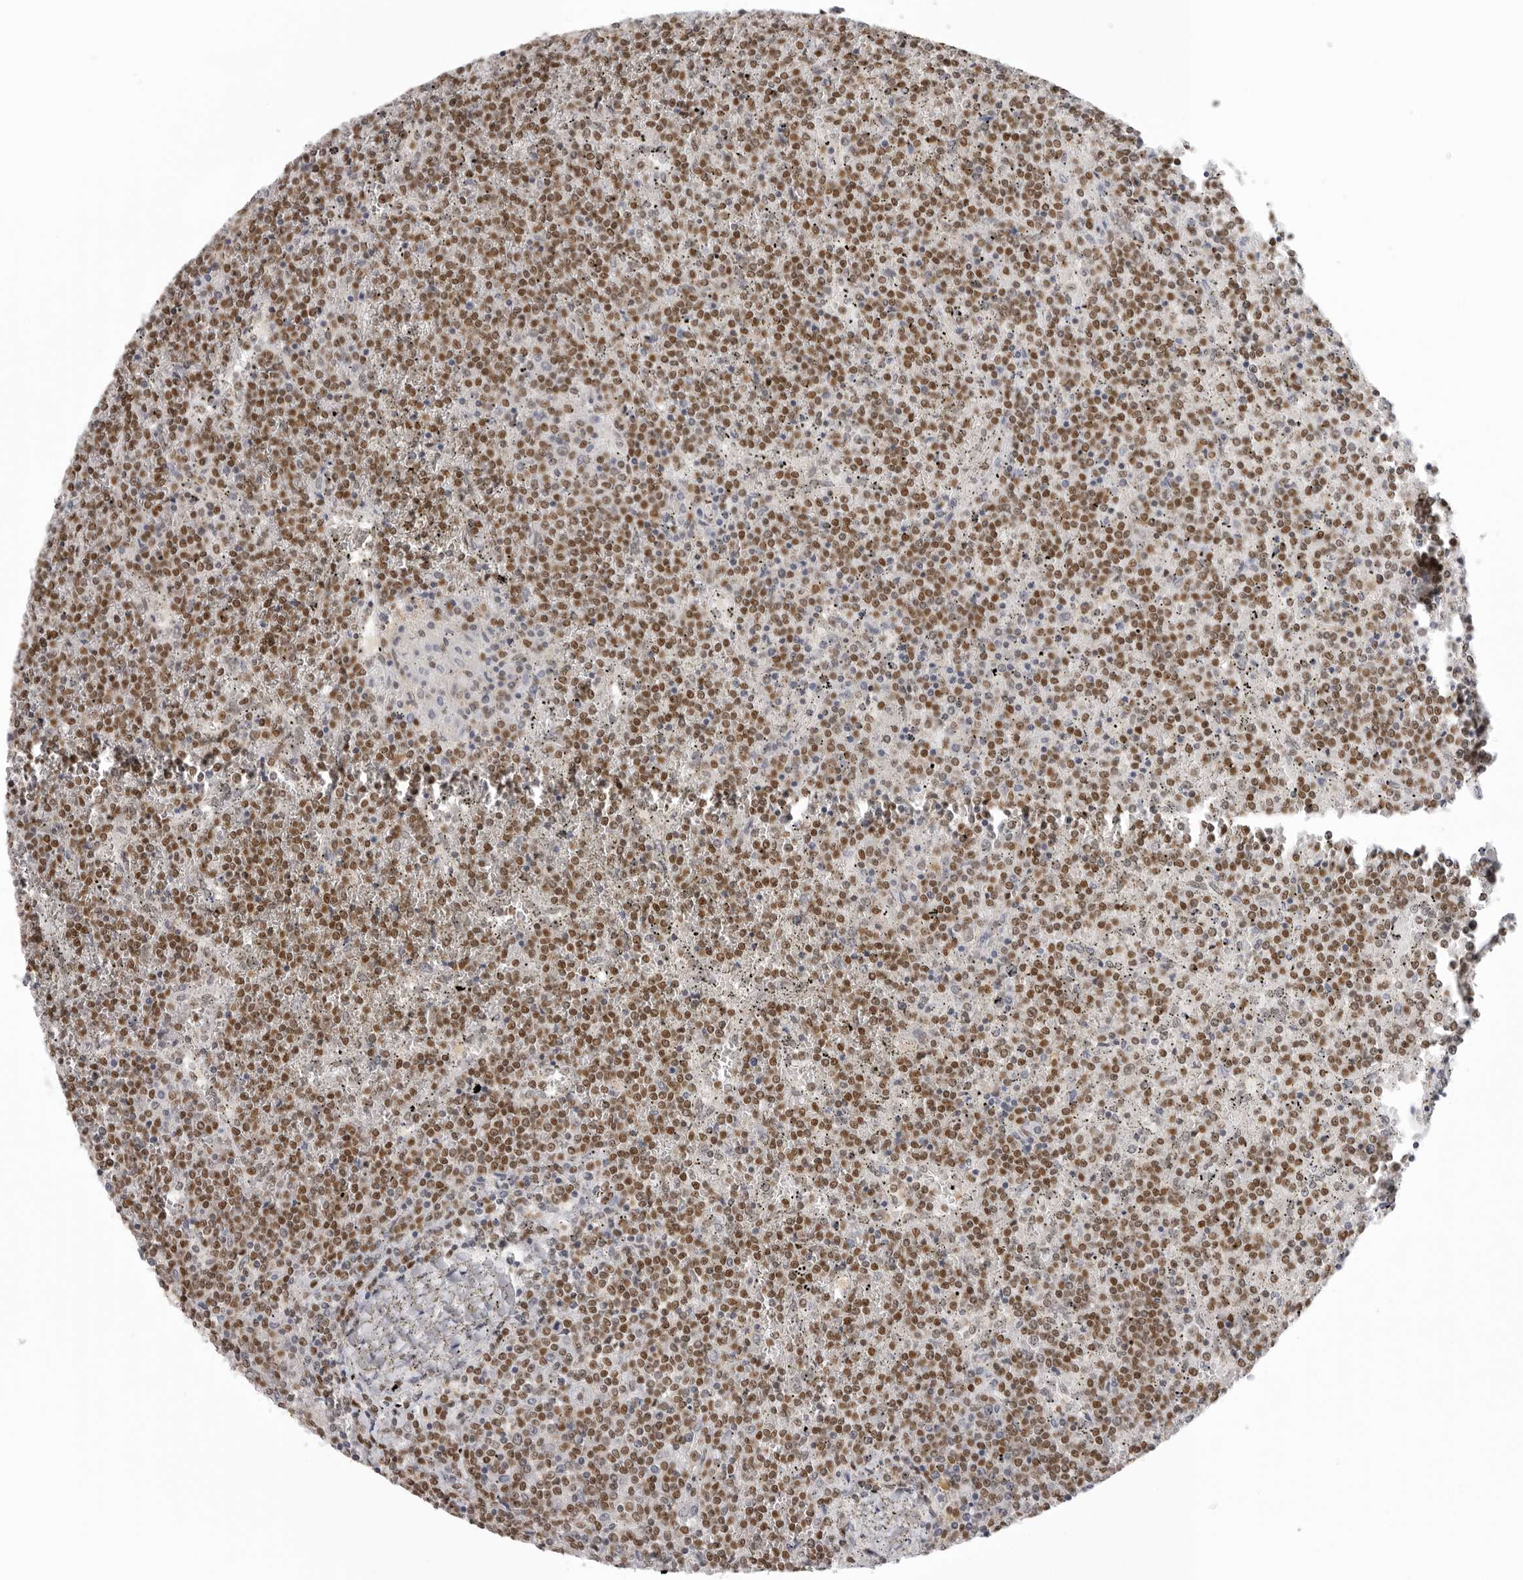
{"staining": {"intensity": "moderate", "quantity": ">75%", "location": "nuclear"}, "tissue": "lymphoma", "cell_type": "Tumor cells", "image_type": "cancer", "snomed": [{"axis": "morphology", "description": "Malignant lymphoma, non-Hodgkin's type, Low grade"}, {"axis": "topography", "description": "Spleen"}], "caption": "Immunohistochemistry micrograph of malignant lymphoma, non-Hodgkin's type (low-grade) stained for a protein (brown), which exhibits medium levels of moderate nuclear positivity in approximately >75% of tumor cells.", "gene": "RPA2", "patient": {"sex": "female", "age": 19}}